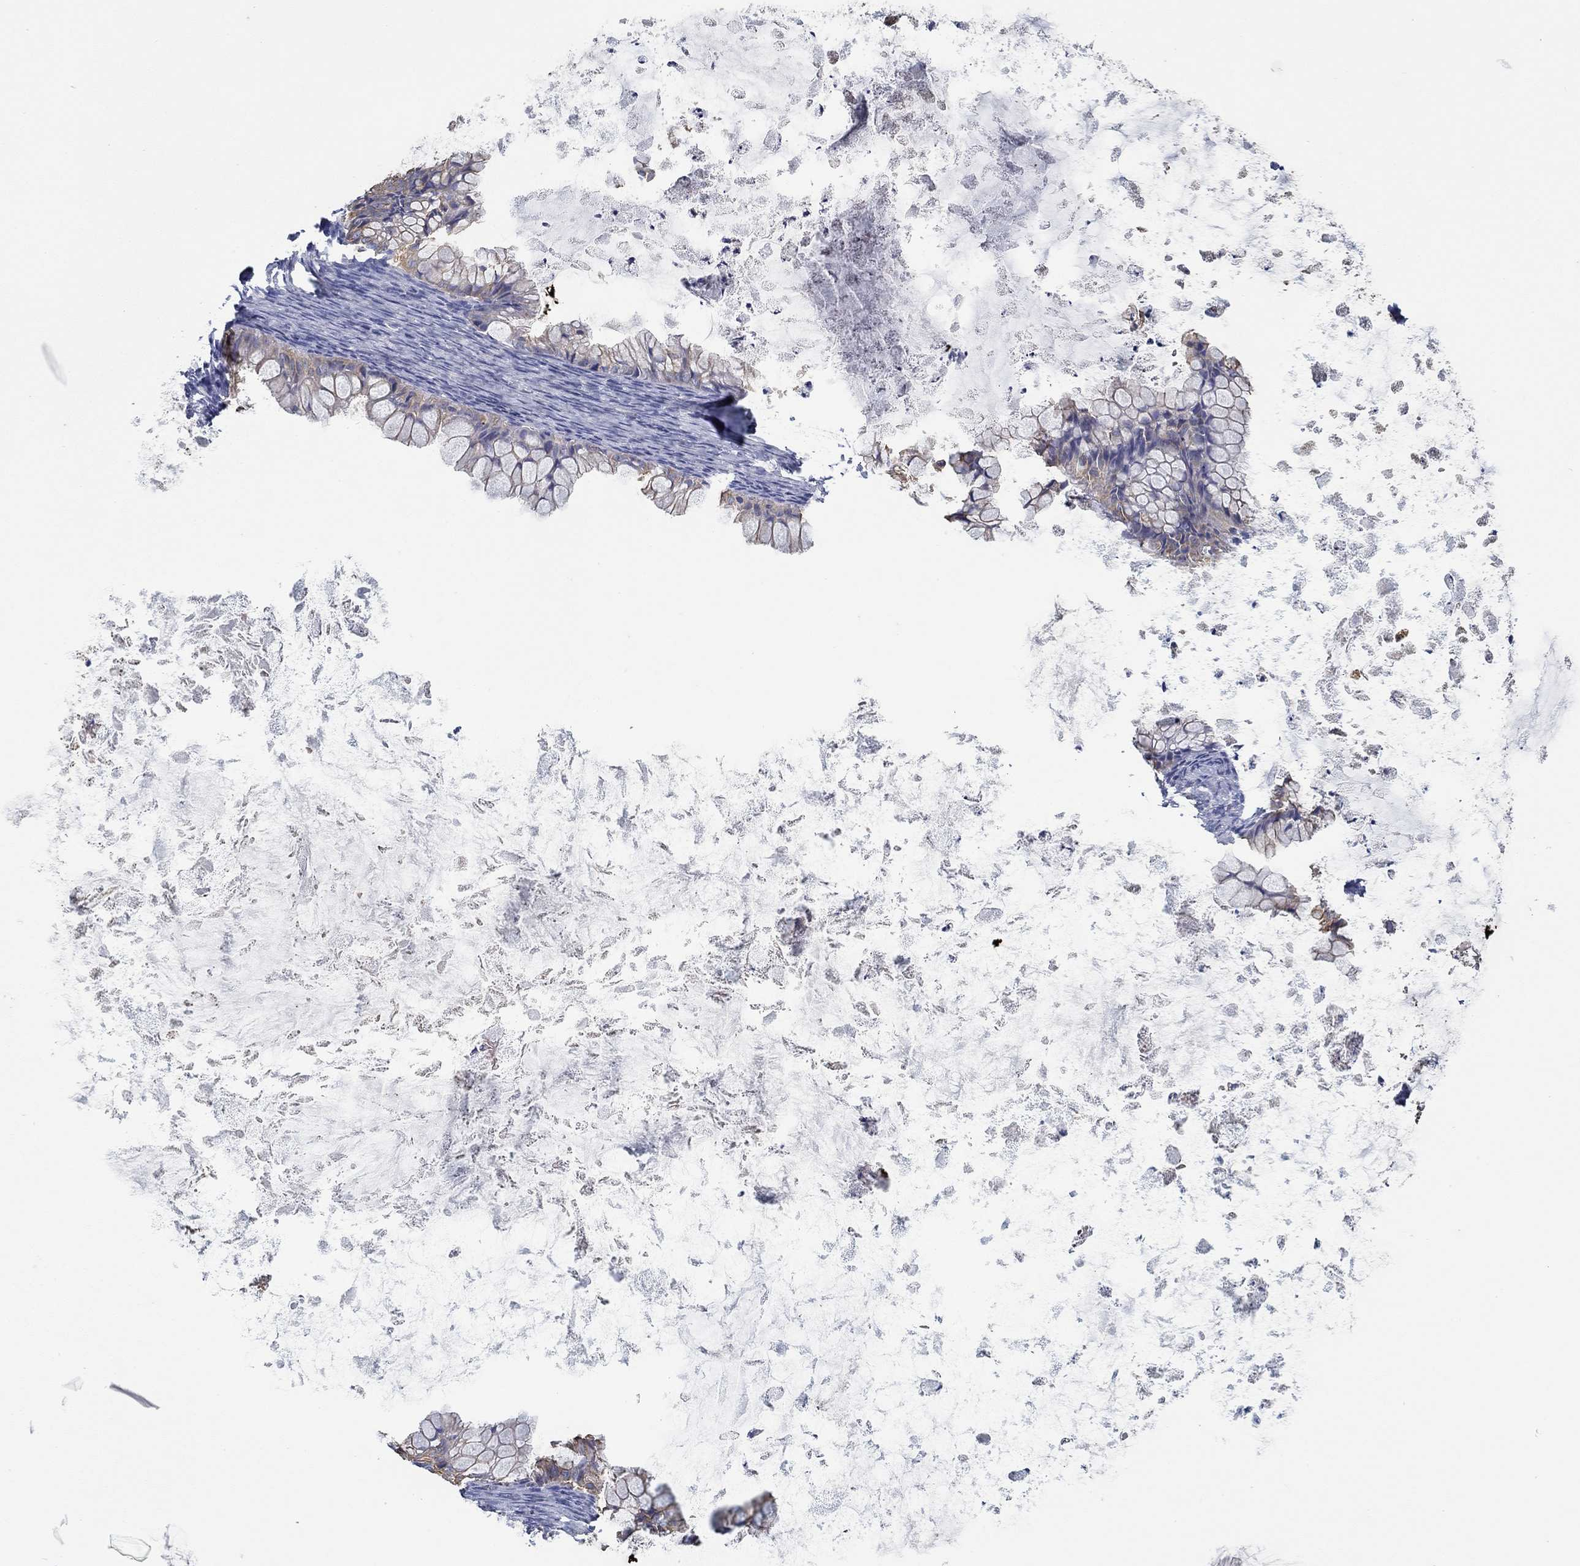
{"staining": {"intensity": "negative", "quantity": "none", "location": "none"}, "tissue": "ovarian cancer", "cell_type": "Tumor cells", "image_type": "cancer", "snomed": [{"axis": "morphology", "description": "Cystadenocarcinoma, mucinous, NOS"}, {"axis": "topography", "description": "Ovary"}], "caption": "Ovarian cancer (mucinous cystadenocarcinoma) was stained to show a protein in brown. There is no significant staining in tumor cells. (DAB (3,3'-diaminobenzidine) IHC, high magnification).", "gene": "BBOF1", "patient": {"sex": "female", "age": 35}}